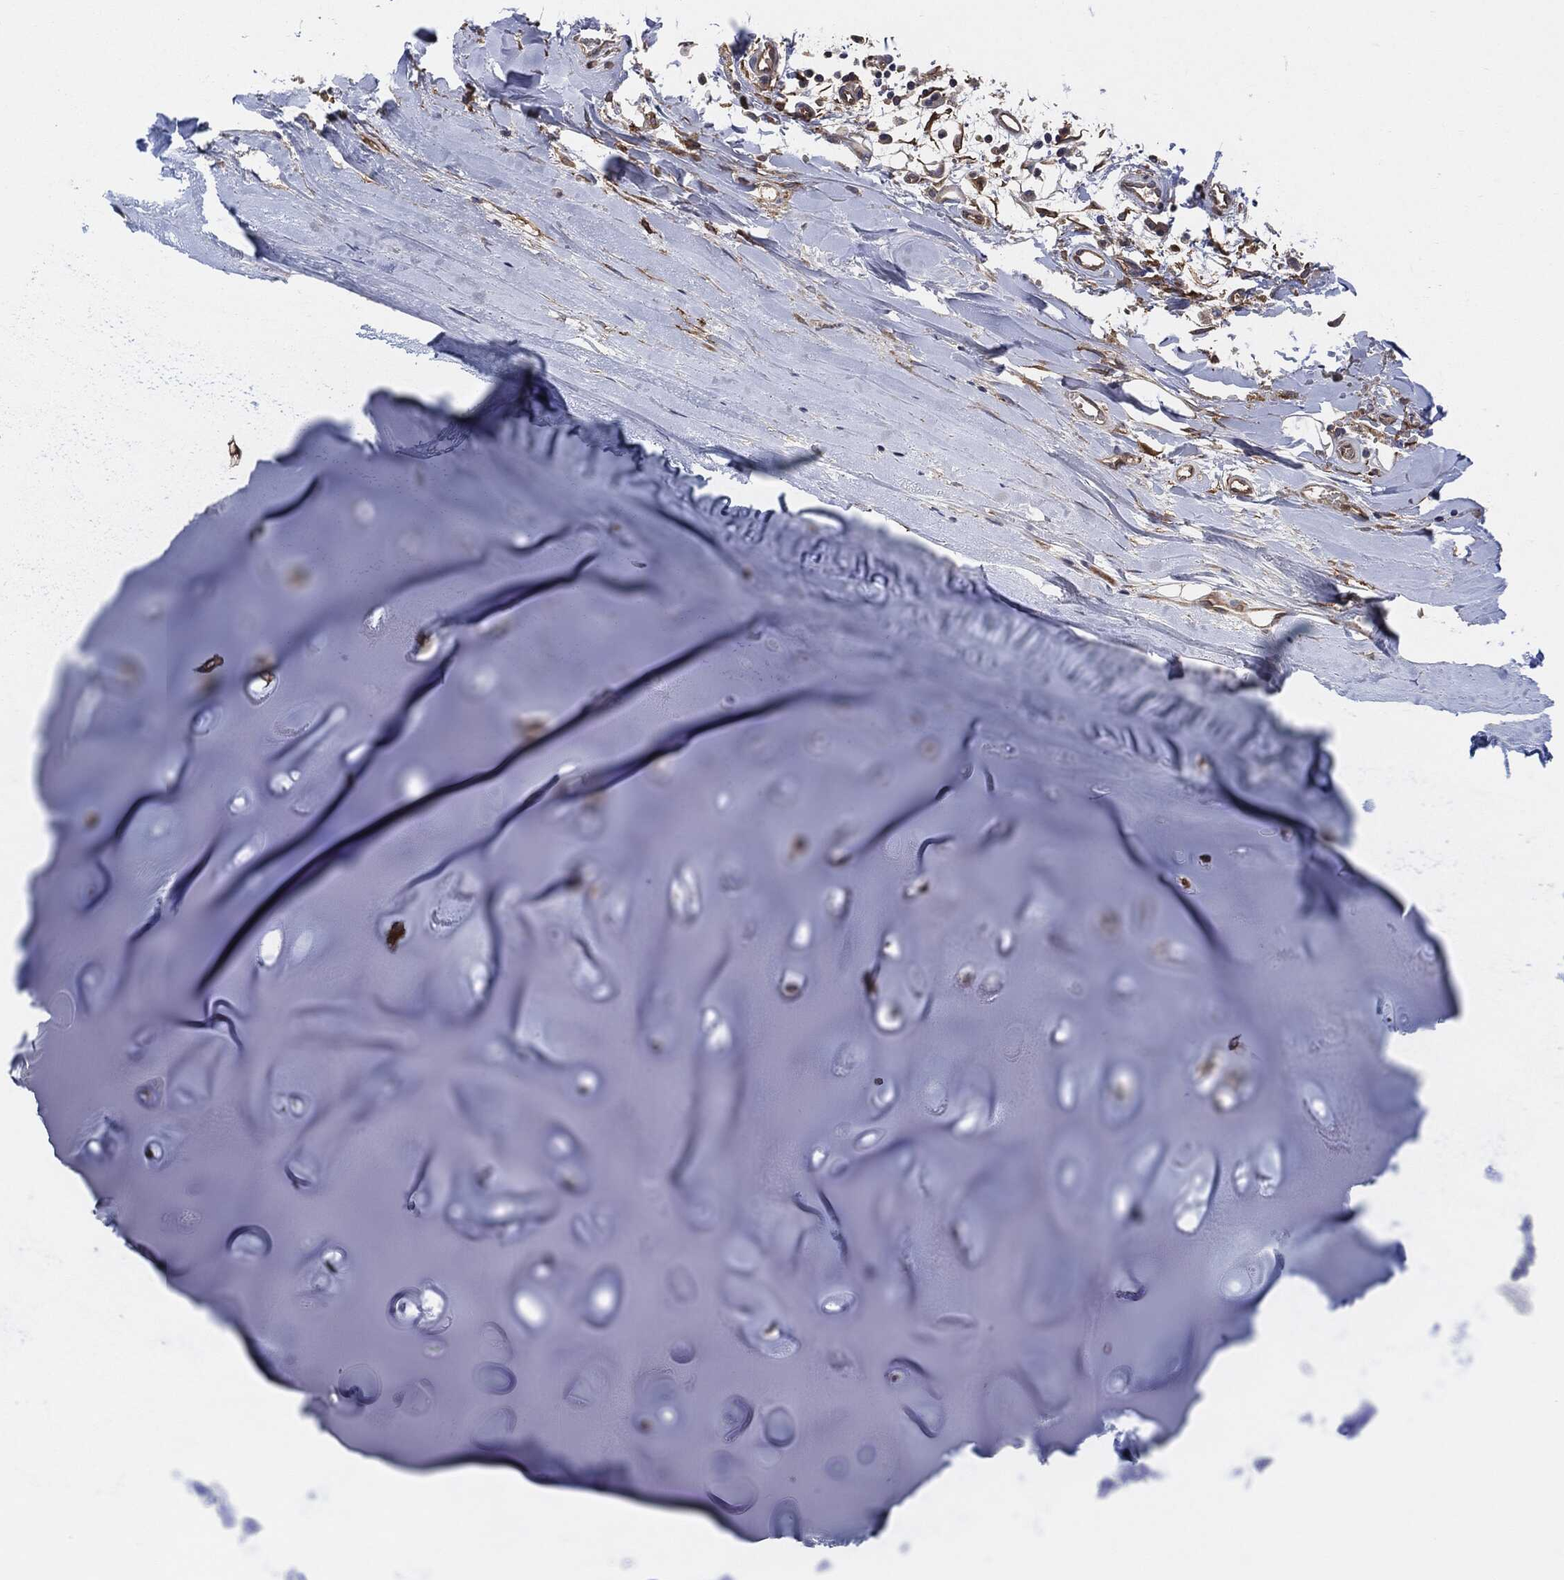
{"staining": {"intensity": "negative", "quantity": "none", "location": "none"}, "tissue": "adipose tissue", "cell_type": "Adipocytes", "image_type": "normal", "snomed": [{"axis": "morphology", "description": "Normal tissue, NOS"}, {"axis": "topography", "description": "Cartilage tissue"}], "caption": "Immunohistochemistry (IHC) photomicrograph of unremarkable adipose tissue stained for a protein (brown), which shows no positivity in adipocytes.", "gene": "XPNPEP1", "patient": {"sex": "male", "age": 81}}